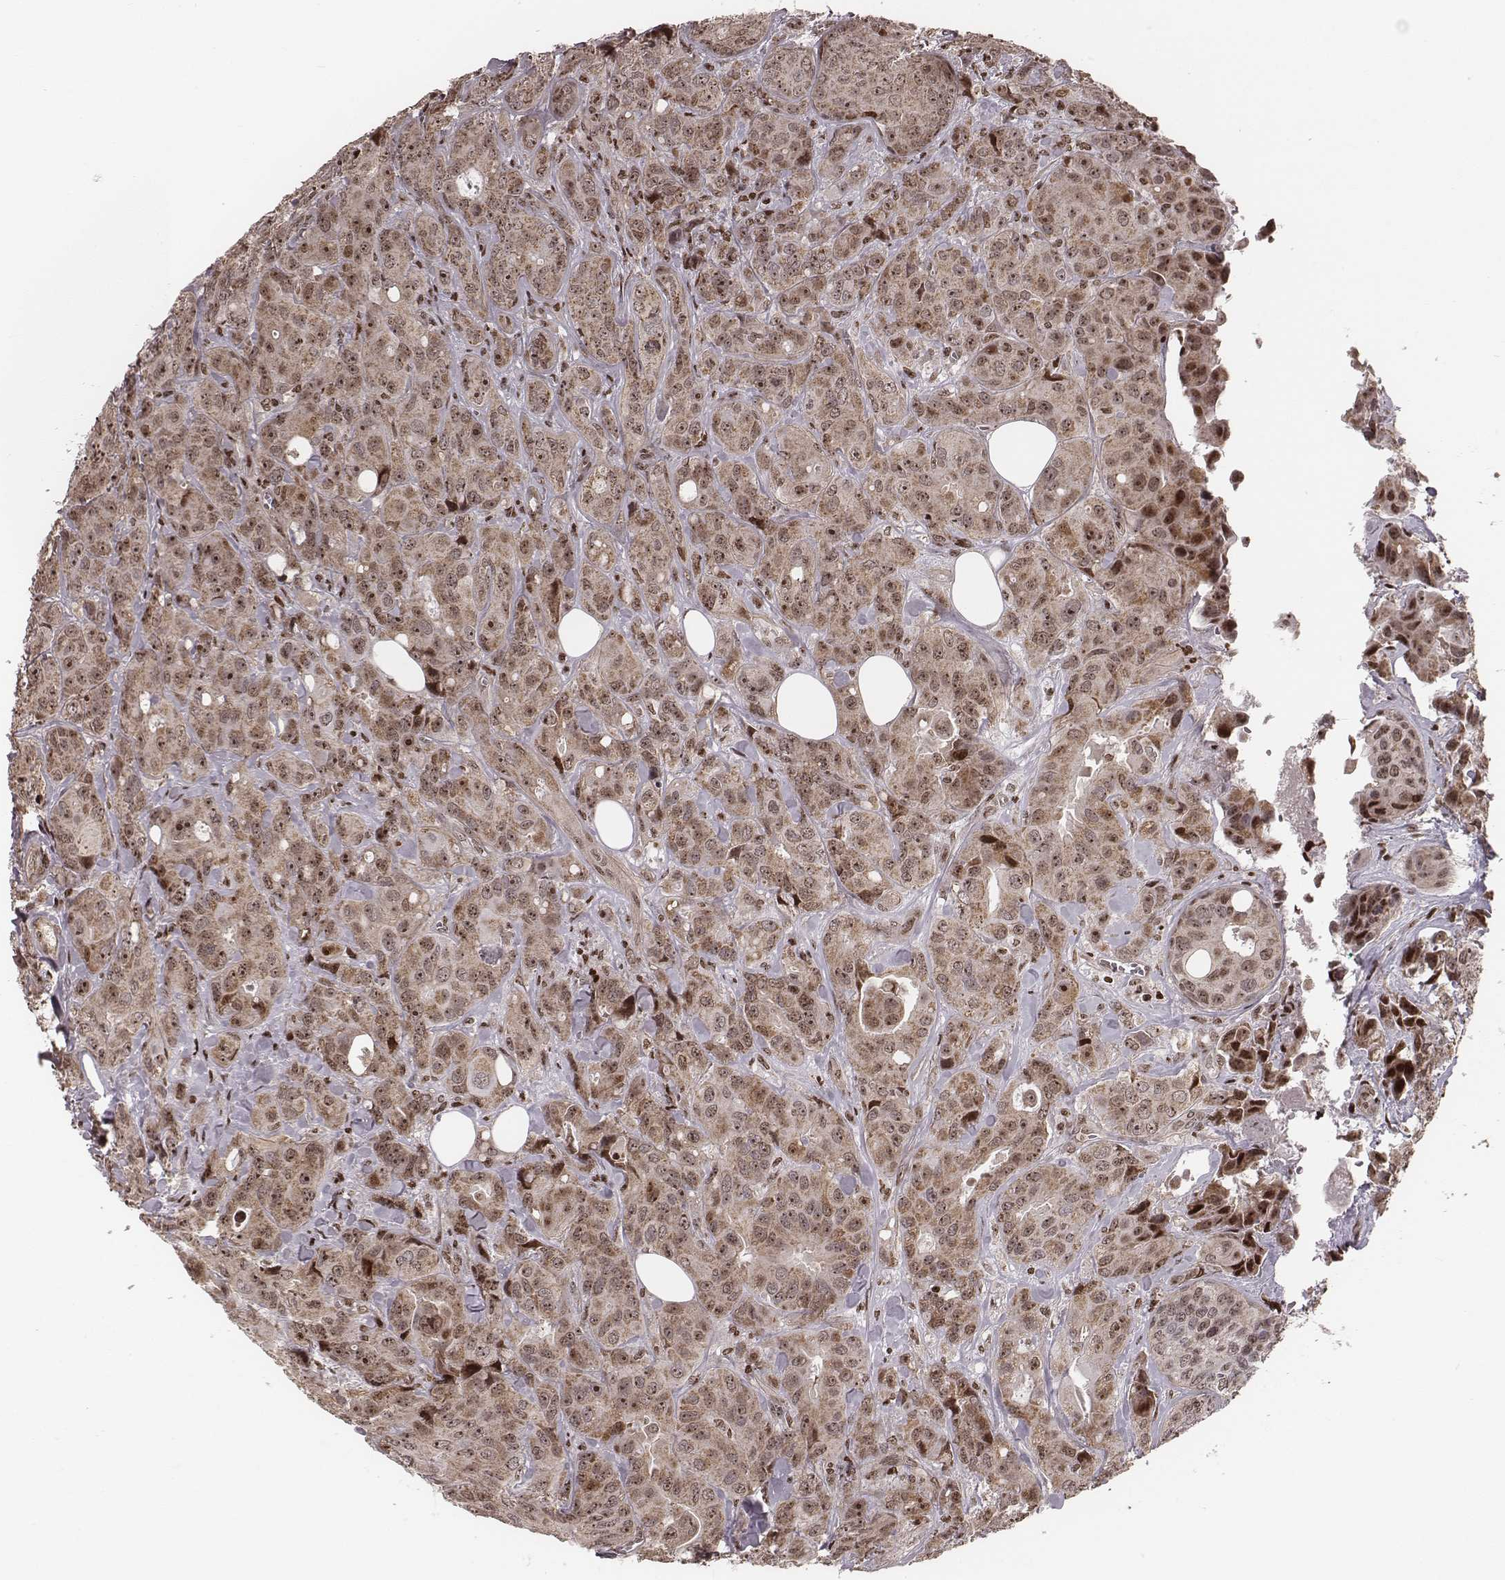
{"staining": {"intensity": "weak", "quantity": ">75%", "location": "cytoplasmic/membranous,nuclear"}, "tissue": "breast cancer", "cell_type": "Tumor cells", "image_type": "cancer", "snomed": [{"axis": "morphology", "description": "Duct carcinoma"}, {"axis": "topography", "description": "Breast"}], "caption": "Breast cancer (infiltrating ductal carcinoma) stained for a protein reveals weak cytoplasmic/membranous and nuclear positivity in tumor cells.", "gene": "VRK3", "patient": {"sex": "female", "age": 43}}